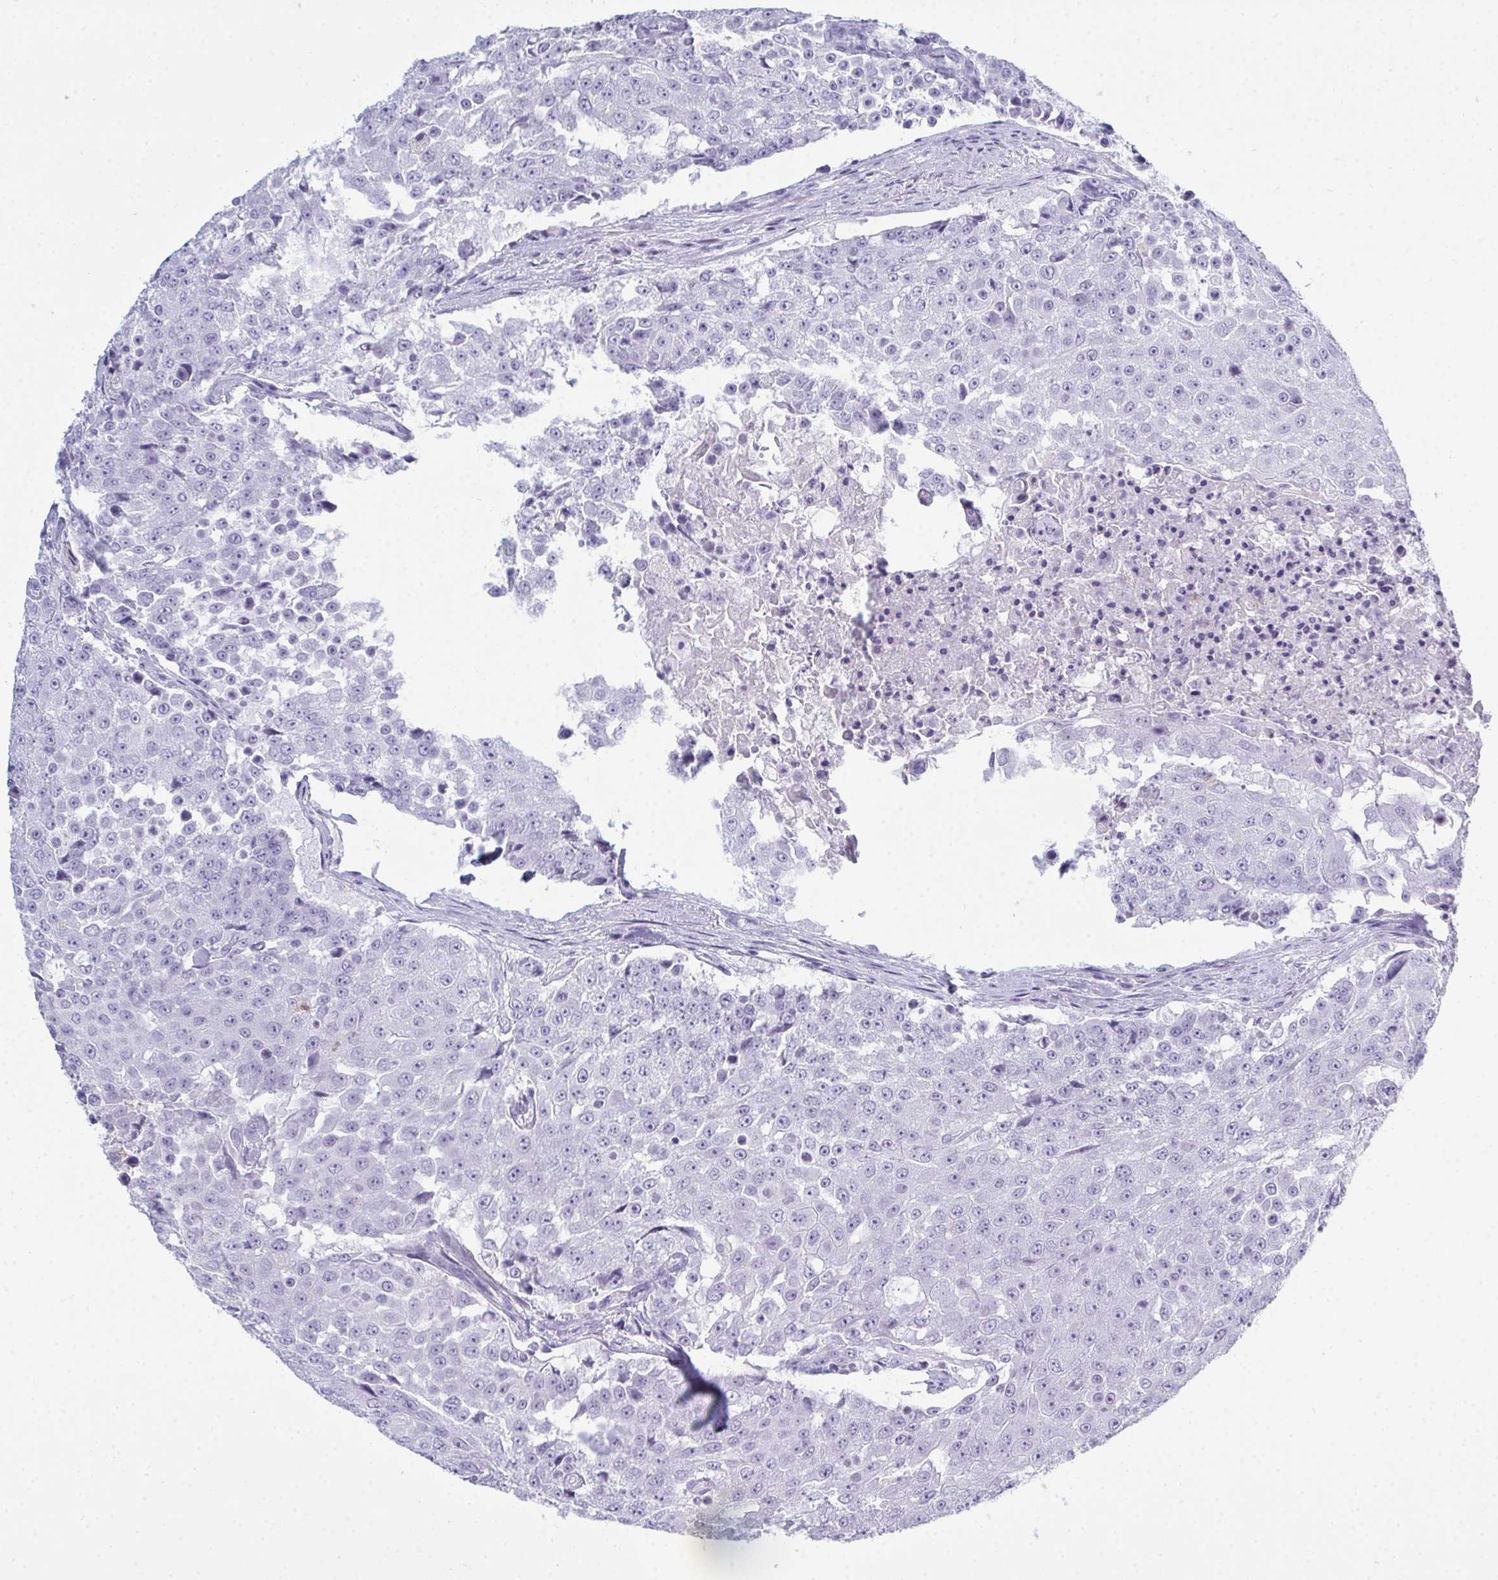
{"staining": {"intensity": "negative", "quantity": "none", "location": "none"}, "tissue": "urothelial cancer", "cell_type": "Tumor cells", "image_type": "cancer", "snomed": [{"axis": "morphology", "description": "Urothelial carcinoma, High grade"}, {"axis": "topography", "description": "Urinary bladder"}], "caption": "Tumor cells are negative for brown protein staining in urothelial carcinoma (high-grade).", "gene": "SERPINB10", "patient": {"sex": "female", "age": 63}}